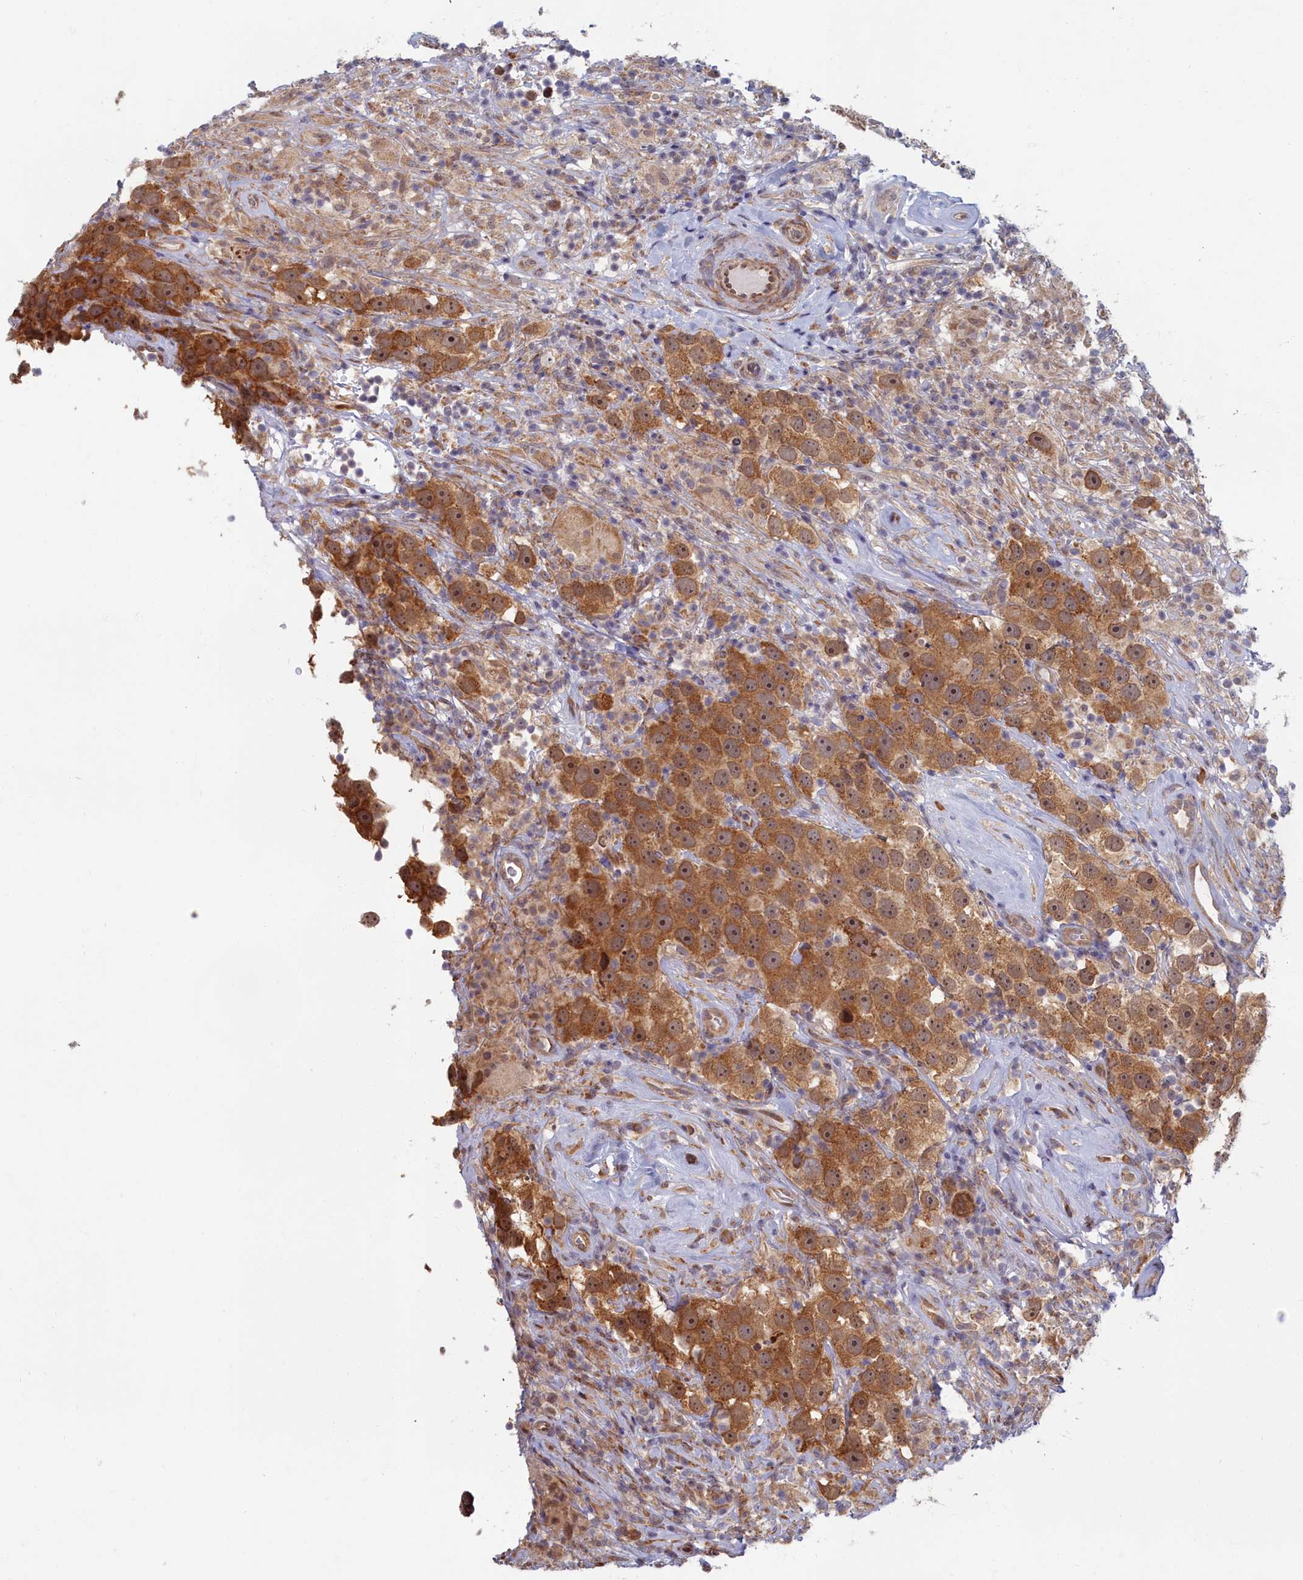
{"staining": {"intensity": "moderate", "quantity": ">75%", "location": "cytoplasmic/membranous,nuclear"}, "tissue": "testis cancer", "cell_type": "Tumor cells", "image_type": "cancer", "snomed": [{"axis": "morphology", "description": "Seminoma, NOS"}, {"axis": "topography", "description": "Testis"}], "caption": "A brown stain labels moderate cytoplasmic/membranous and nuclear positivity of a protein in human seminoma (testis) tumor cells.", "gene": "MAK16", "patient": {"sex": "male", "age": 49}}